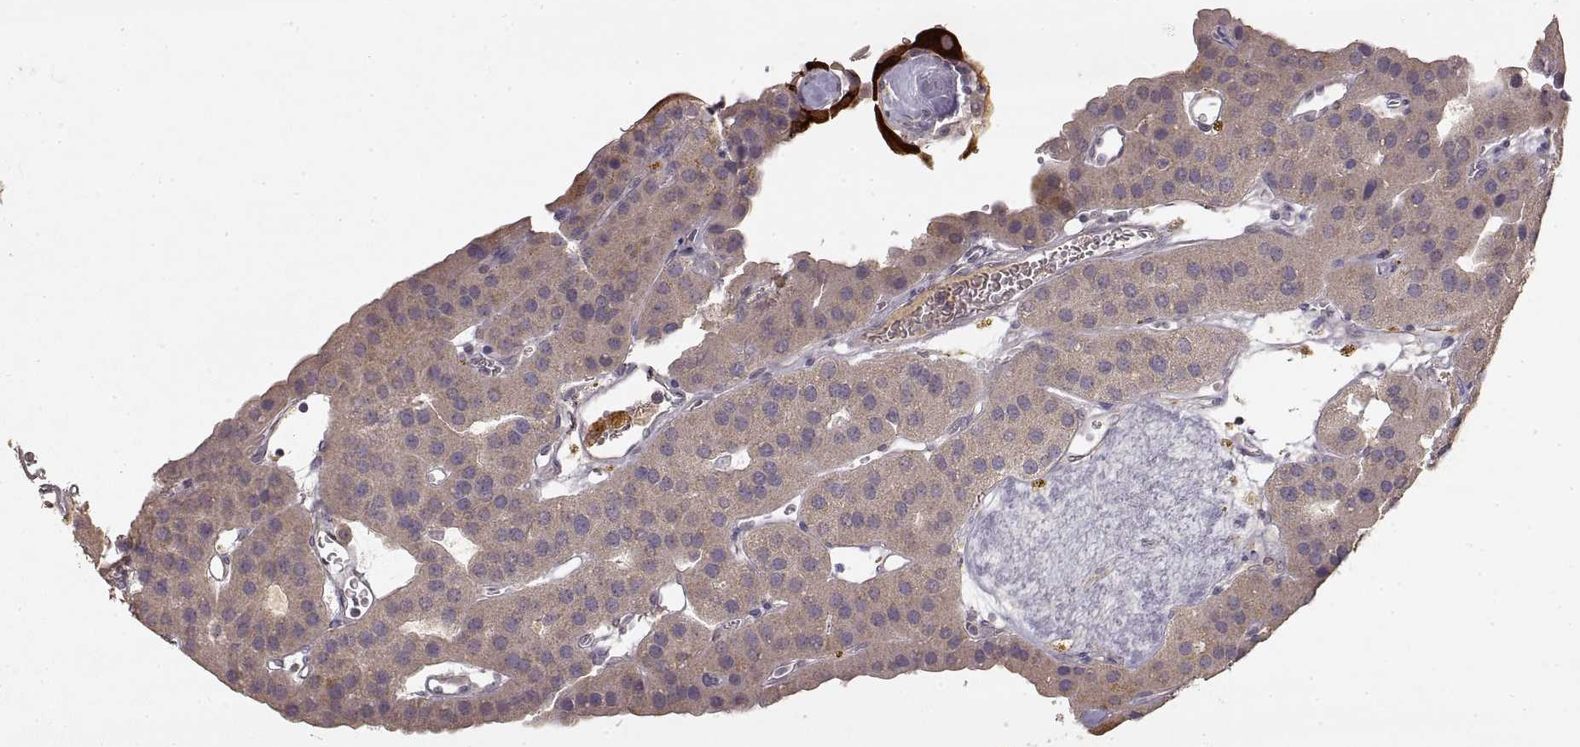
{"staining": {"intensity": "weak", "quantity": ">75%", "location": "cytoplasmic/membranous"}, "tissue": "parathyroid gland", "cell_type": "Glandular cells", "image_type": "normal", "snomed": [{"axis": "morphology", "description": "Normal tissue, NOS"}, {"axis": "morphology", "description": "Adenoma, NOS"}, {"axis": "topography", "description": "Parathyroid gland"}], "caption": "Weak cytoplasmic/membranous positivity for a protein is appreciated in about >75% of glandular cells of unremarkable parathyroid gland using IHC.", "gene": "LAMC2", "patient": {"sex": "female", "age": 86}}